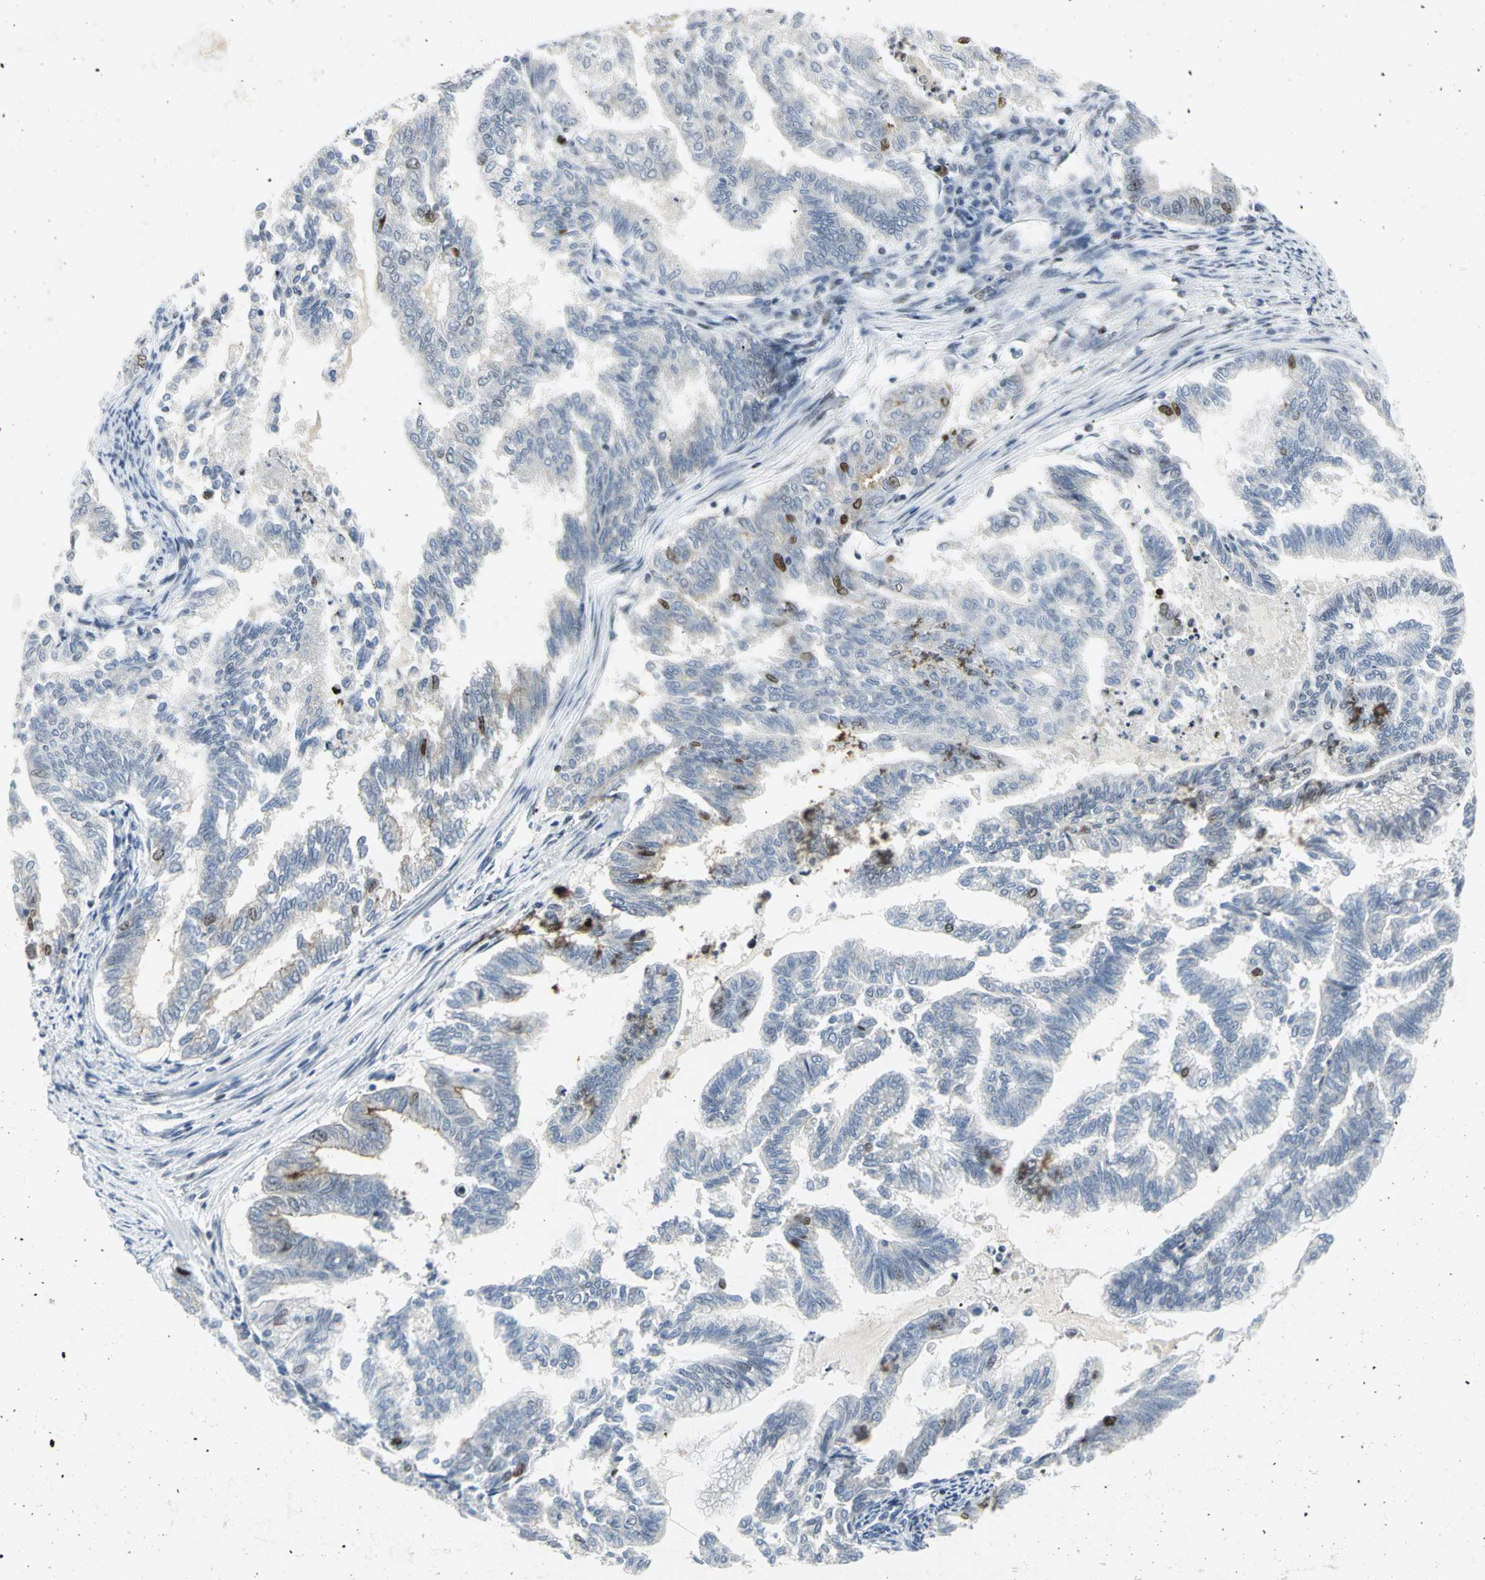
{"staining": {"intensity": "moderate", "quantity": "<25%", "location": "nuclear"}, "tissue": "endometrial cancer", "cell_type": "Tumor cells", "image_type": "cancer", "snomed": [{"axis": "morphology", "description": "Adenocarcinoma, NOS"}, {"axis": "topography", "description": "Endometrium"}], "caption": "Immunohistochemistry (IHC) of human endometrial cancer reveals low levels of moderate nuclear expression in approximately <25% of tumor cells.", "gene": "RPA1", "patient": {"sex": "female", "age": 79}}